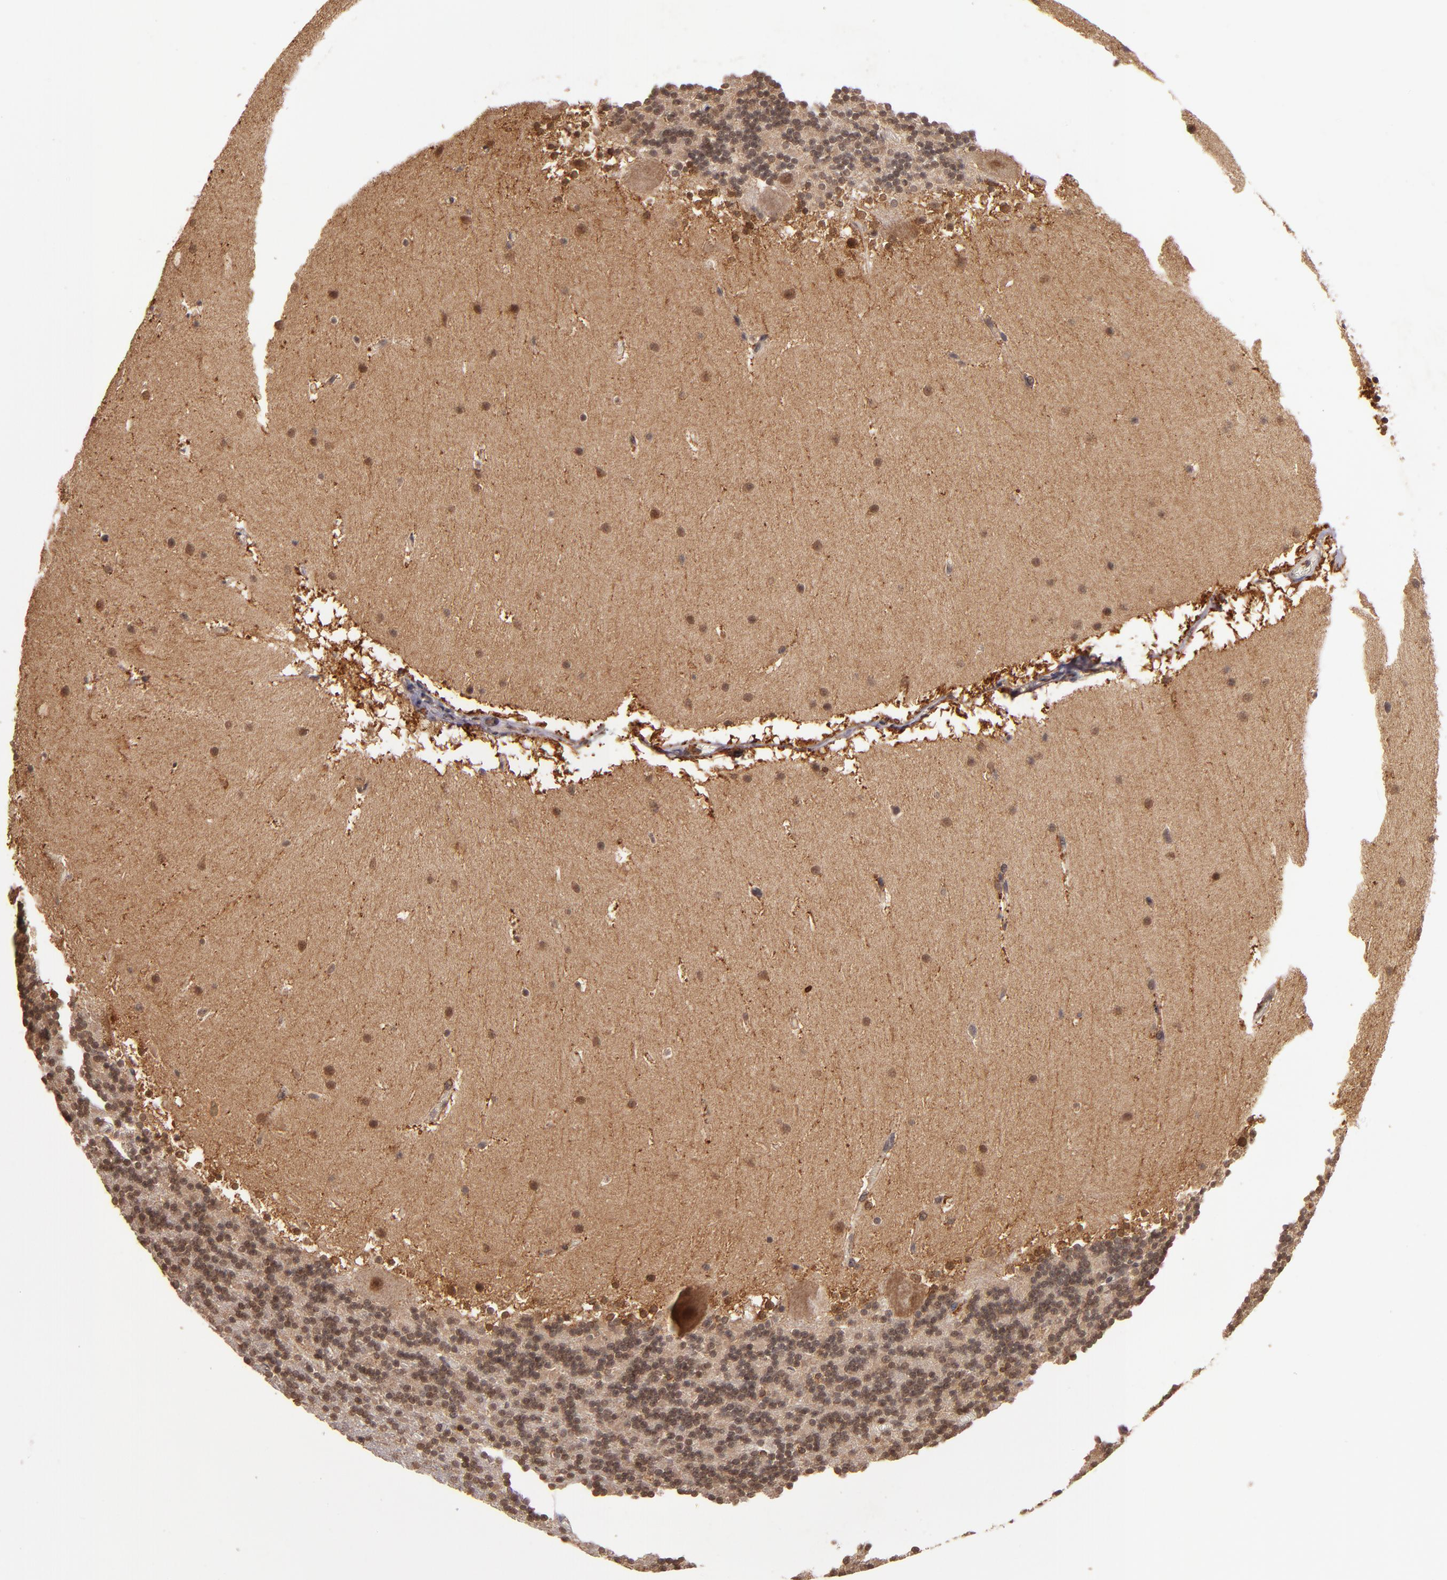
{"staining": {"intensity": "weak", "quantity": ">75%", "location": "cytoplasmic/membranous,nuclear"}, "tissue": "cerebellum", "cell_type": "Cells in granular layer", "image_type": "normal", "snomed": [{"axis": "morphology", "description": "Normal tissue, NOS"}, {"axis": "topography", "description": "Cerebellum"}], "caption": "The micrograph exhibits staining of normal cerebellum, revealing weak cytoplasmic/membranous,nuclear protein staining (brown color) within cells in granular layer. (DAB (3,3'-diaminobenzidine) IHC, brown staining for protein, blue staining for nuclei).", "gene": "RIOK3", "patient": {"sex": "male", "age": 45}}